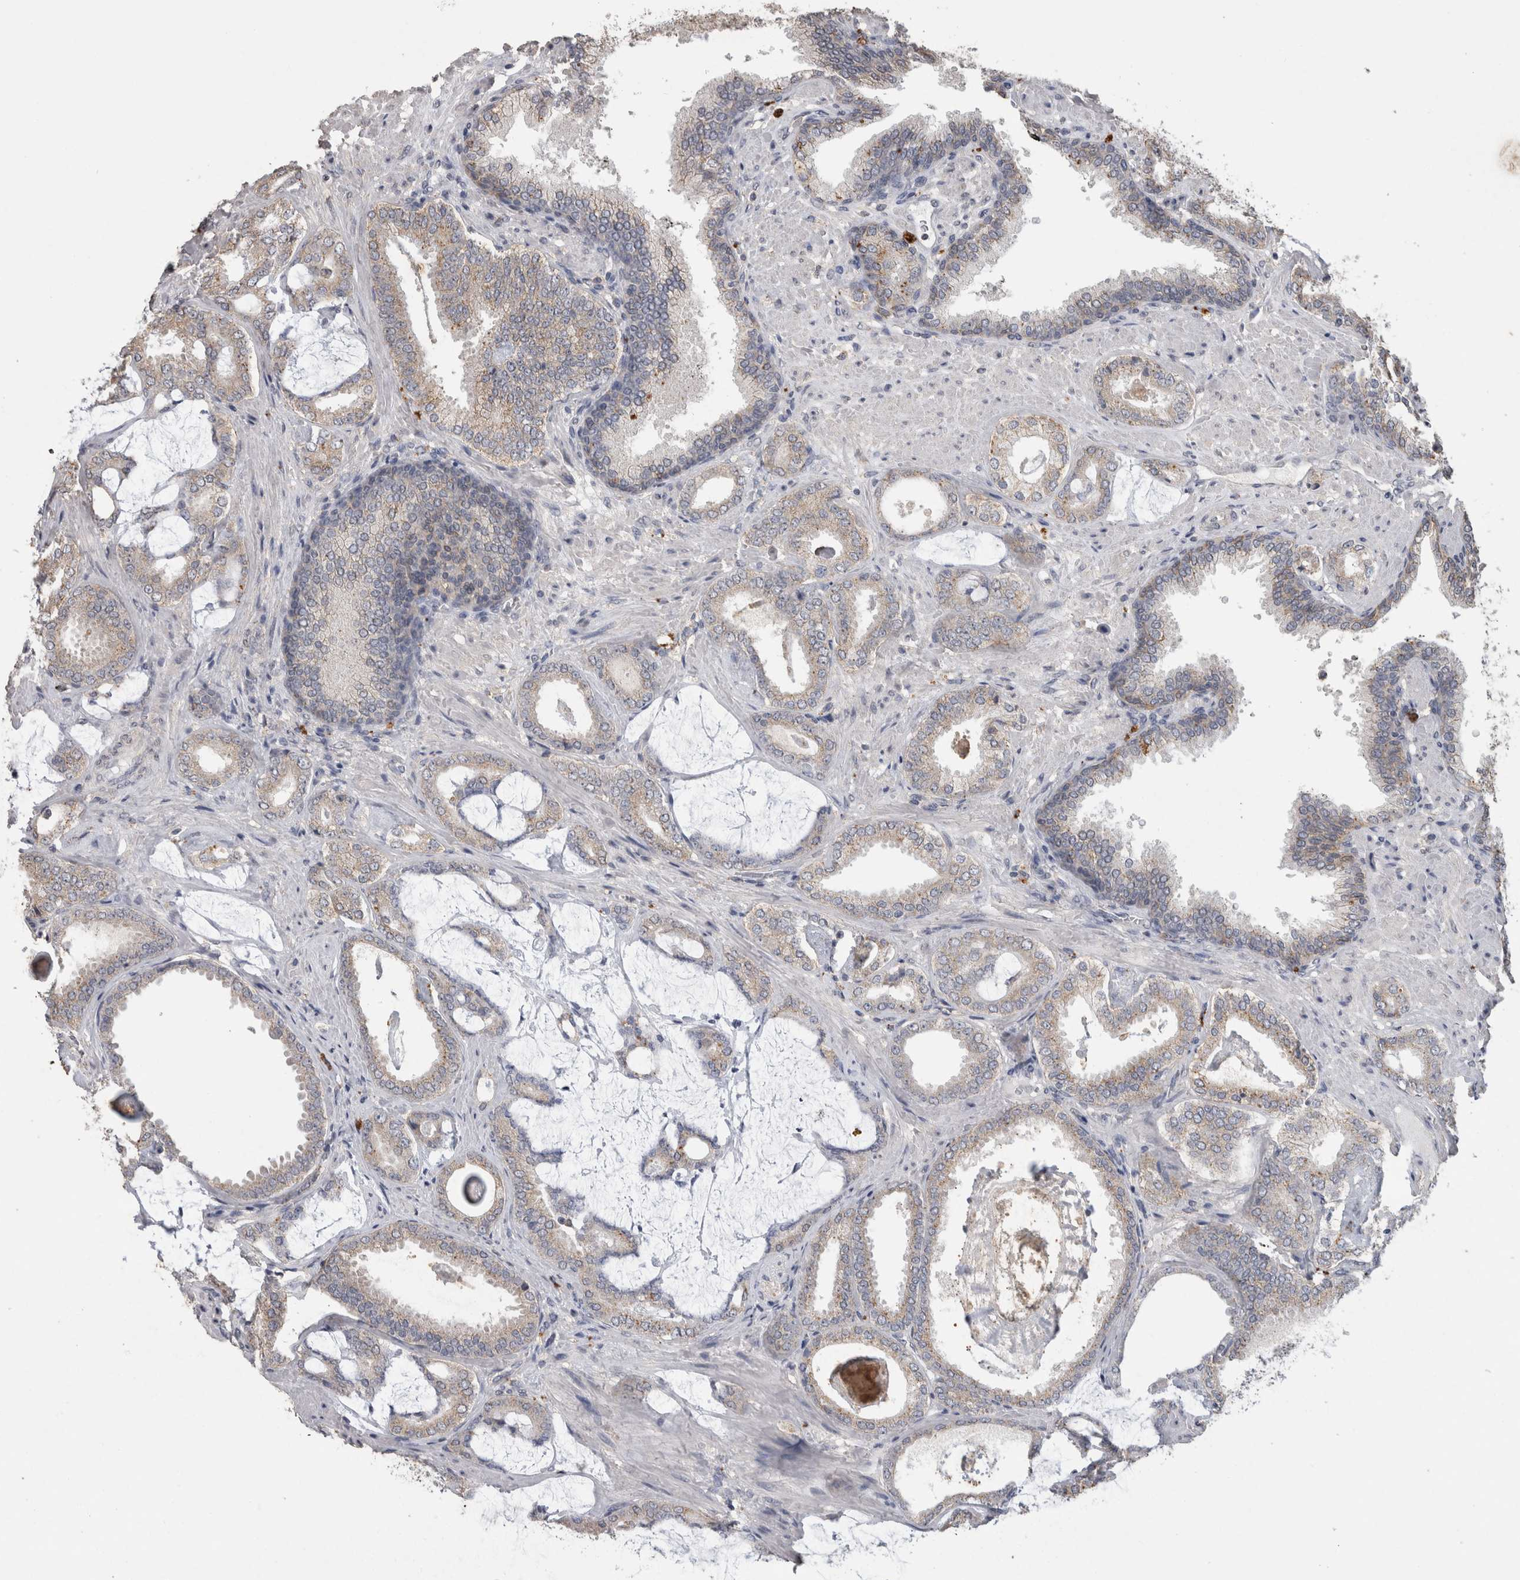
{"staining": {"intensity": "weak", "quantity": "<25%", "location": "cytoplasmic/membranous"}, "tissue": "prostate cancer", "cell_type": "Tumor cells", "image_type": "cancer", "snomed": [{"axis": "morphology", "description": "Adenocarcinoma, Low grade"}, {"axis": "topography", "description": "Prostate"}], "caption": "A histopathology image of human prostate cancer (low-grade adenocarcinoma) is negative for staining in tumor cells.", "gene": "CNTFR", "patient": {"sex": "male", "age": 71}}